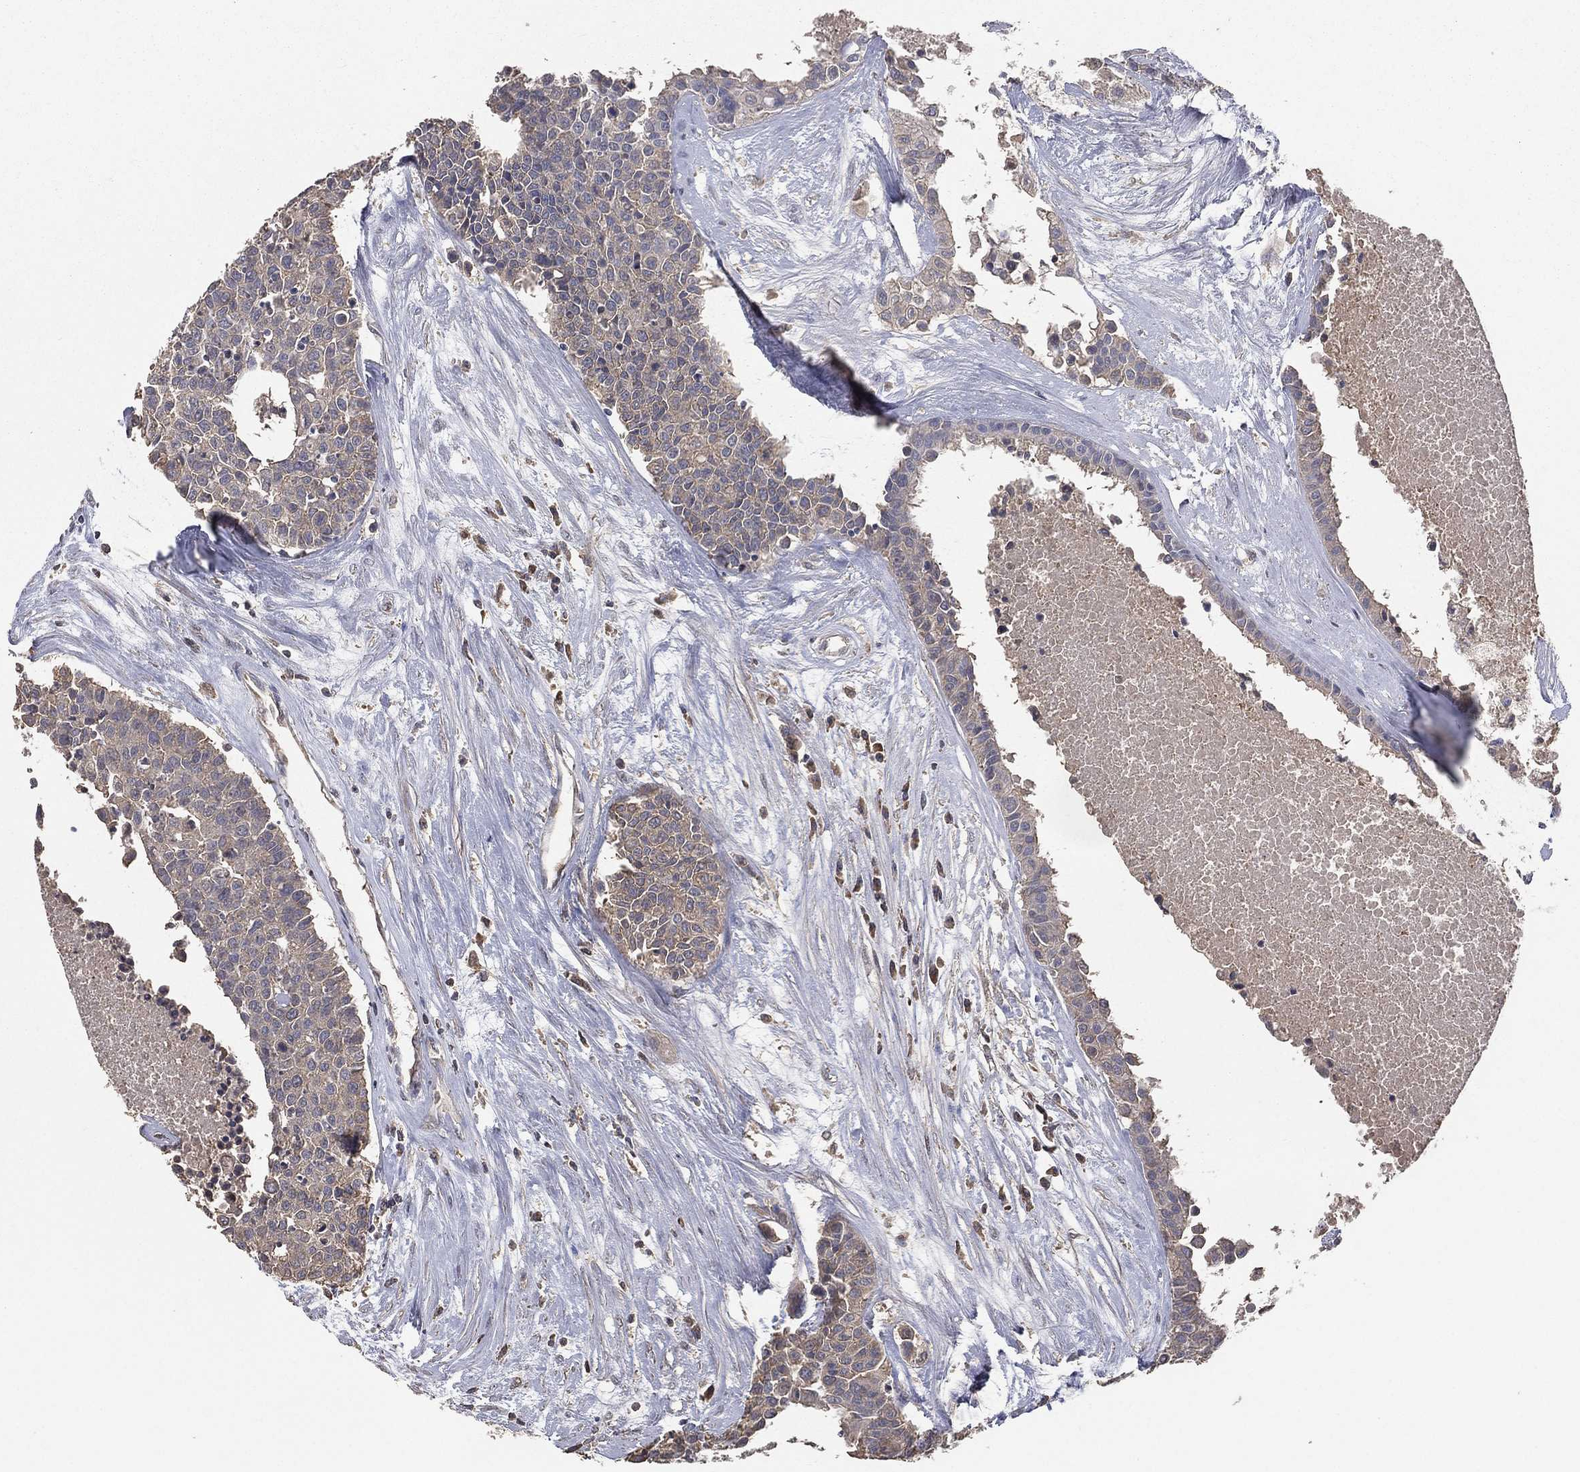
{"staining": {"intensity": "negative", "quantity": "none", "location": "none"}, "tissue": "carcinoid", "cell_type": "Tumor cells", "image_type": "cancer", "snomed": [{"axis": "morphology", "description": "Carcinoid, malignant, NOS"}, {"axis": "topography", "description": "Colon"}], "caption": "IHC of malignant carcinoid shows no positivity in tumor cells. (Brightfield microscopy of DAB immunohistochemistry (IHC) at high magnification).", "gene": "SNAP25", "patient": {"sex": "male", "age": 81}}